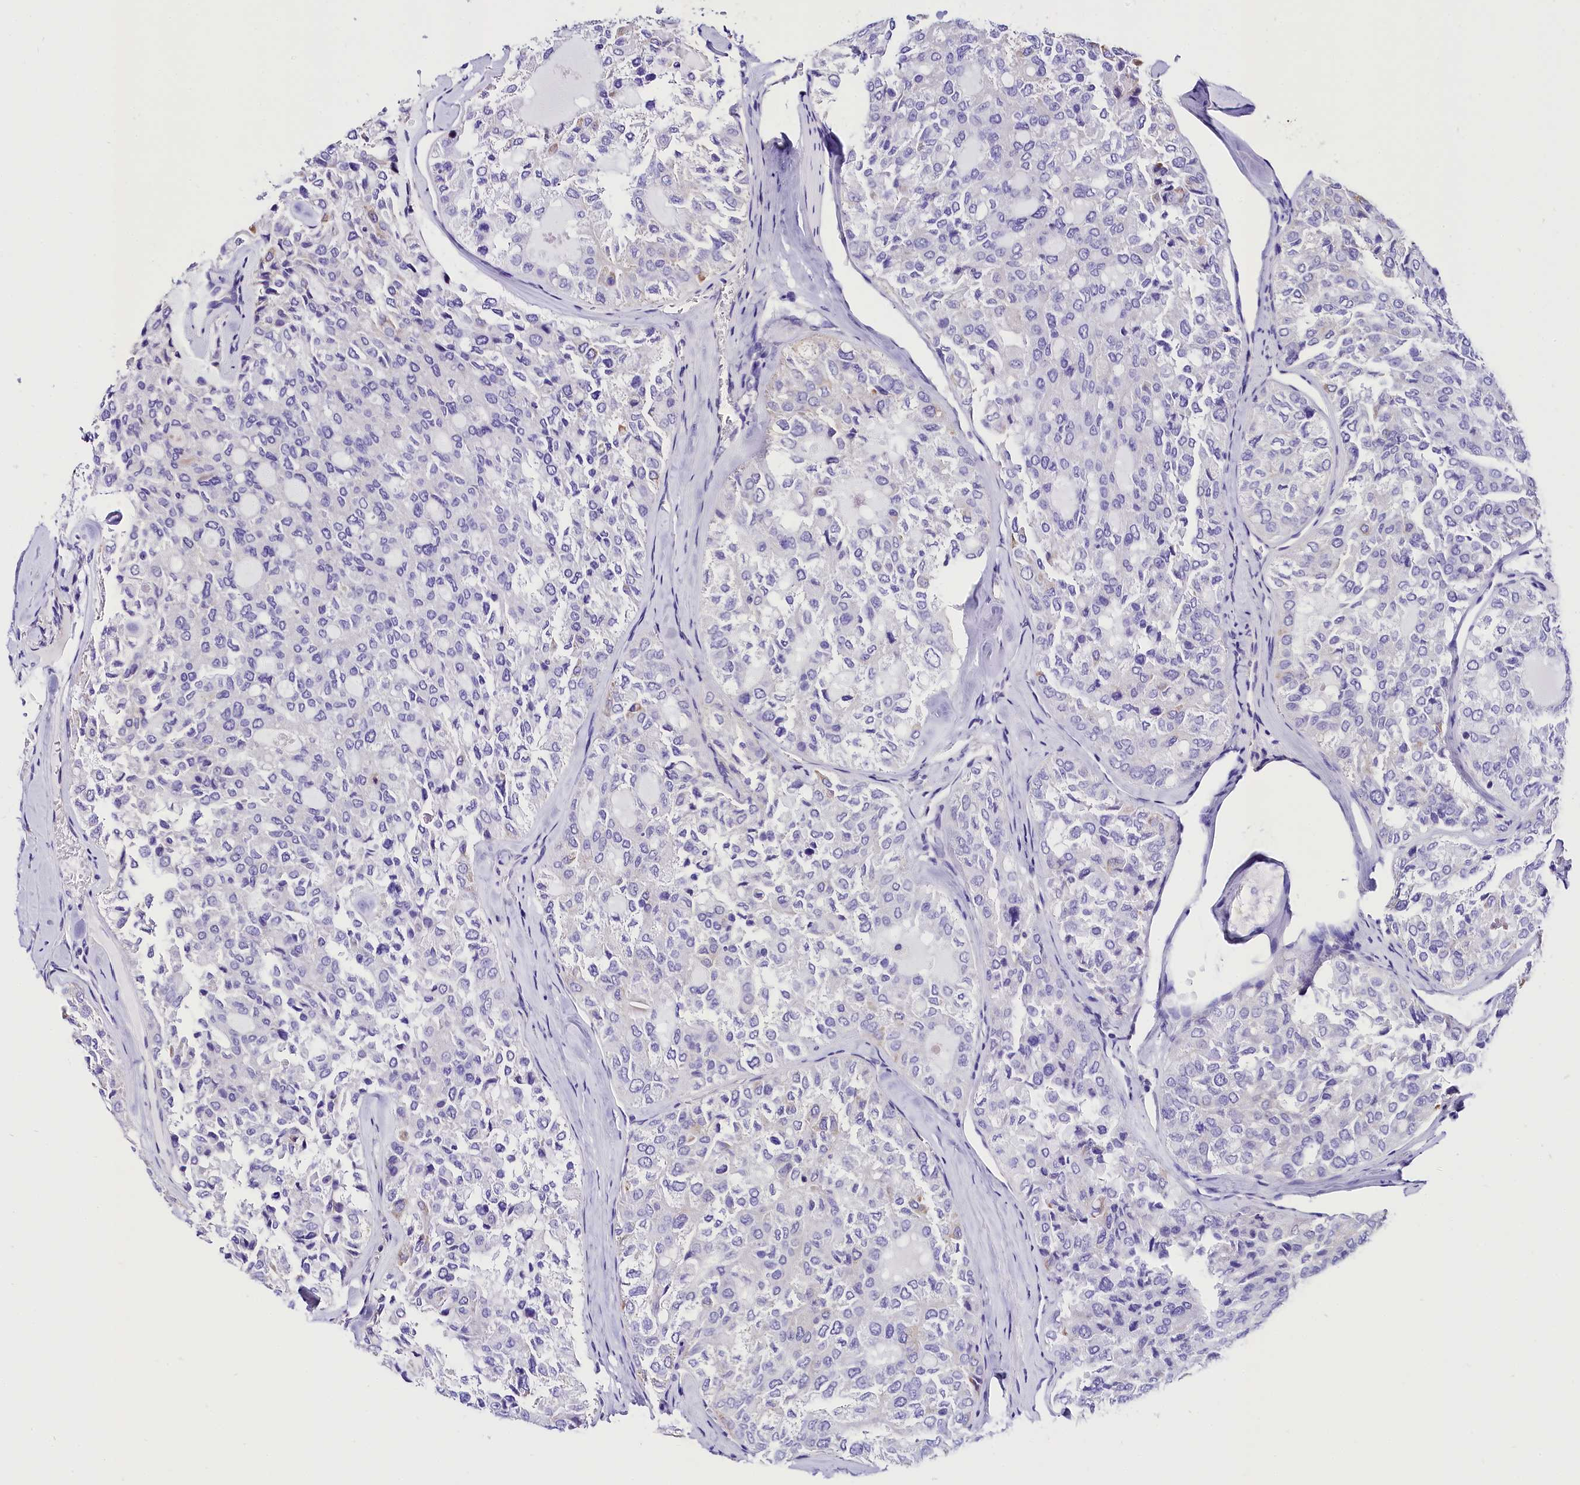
{"staining": {"intensity": "negative", "quantity": "none", "location": "none"}, "tissue": "thyroid cancer", "cell_type": "Tumor cells", "image_type": "cancer", "snomed": [{"axis": "morphology", "description": "Follicular adenoma carcinoma, NOS"}, {"axis": "topography", "description": "Thyroid gland"}], "caption": "Tumor cells are negative for brown protein staining in thyroid cancer.", "gene": "ACAA2", "patient": {"sex": "male", "age": 75}}